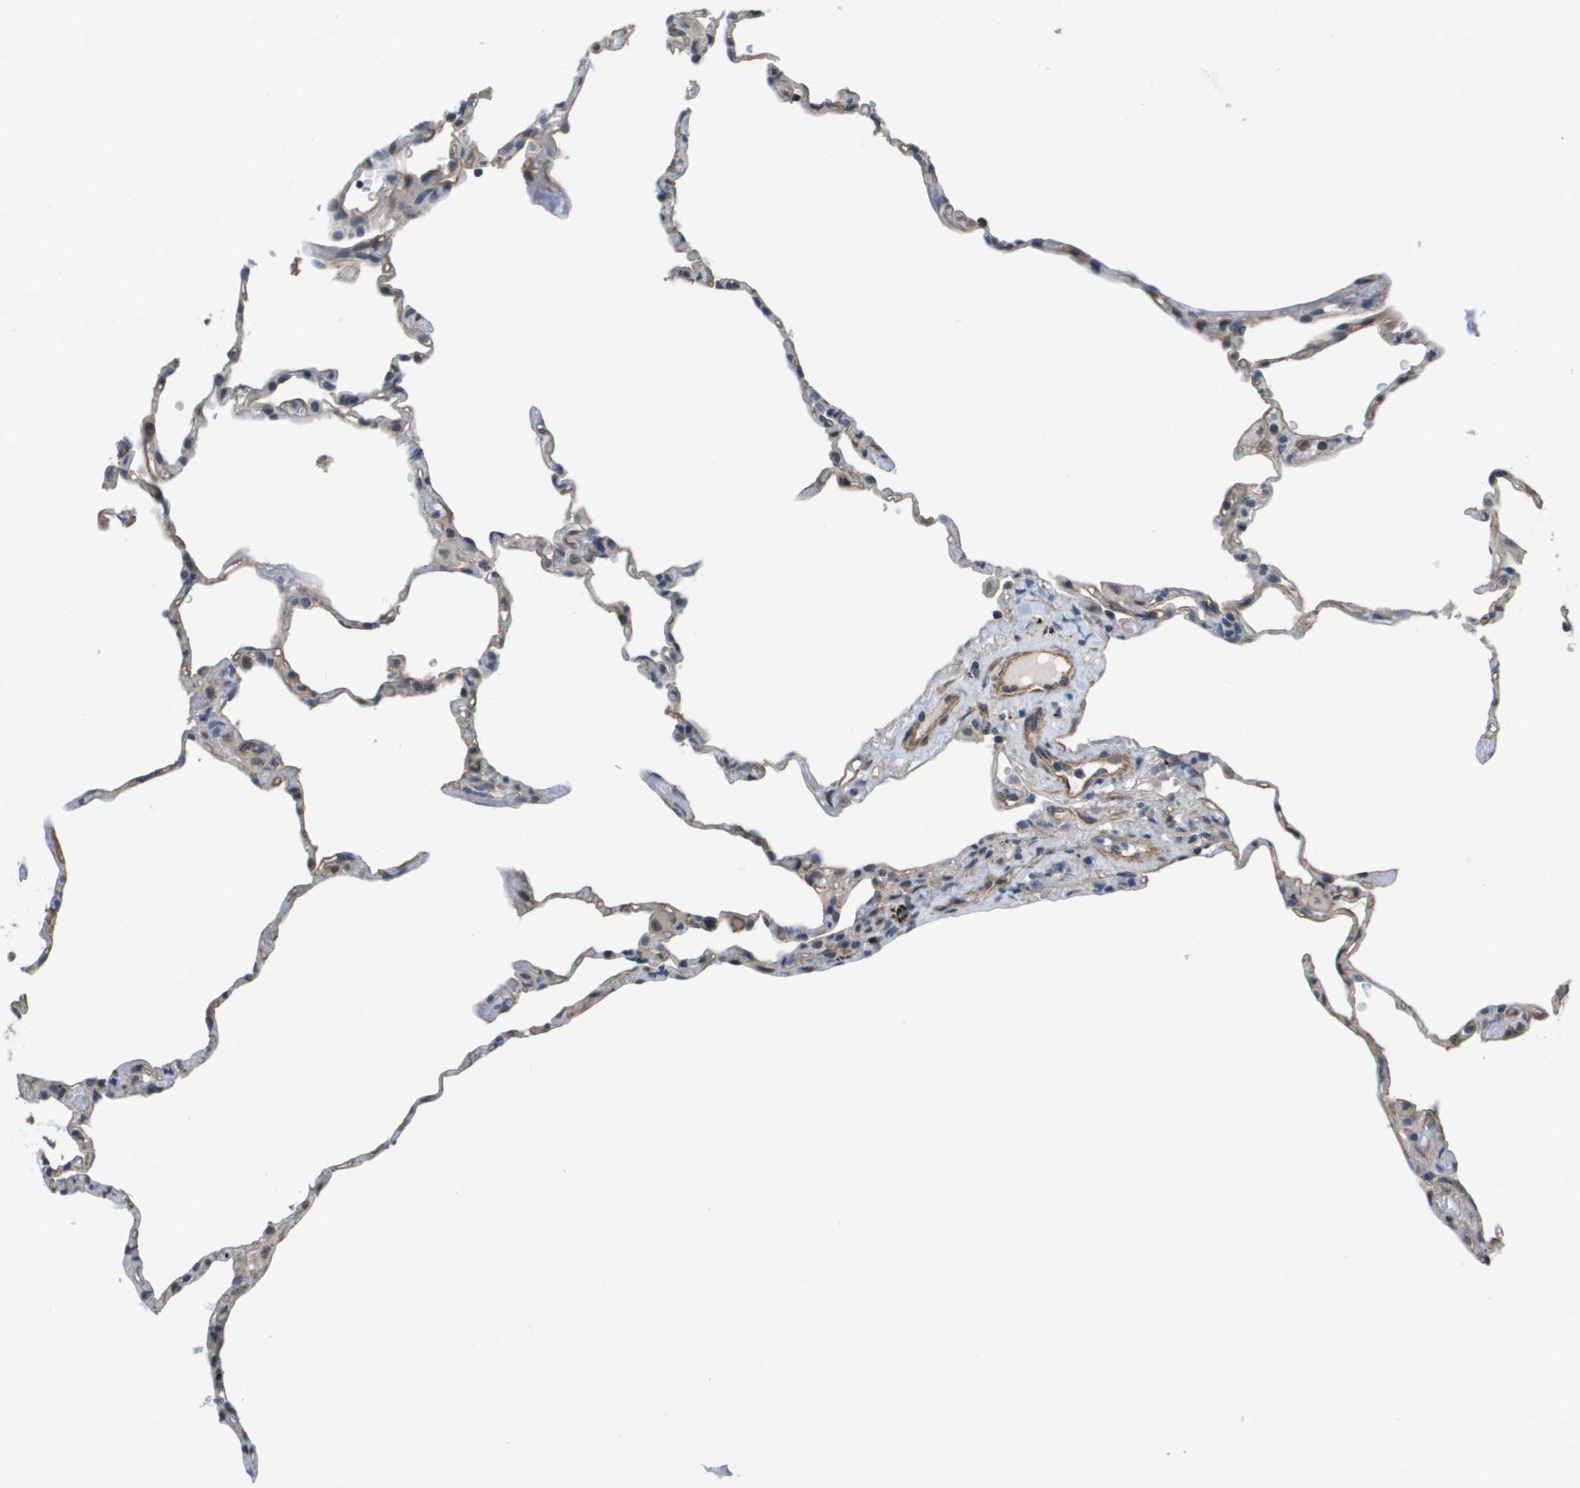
{"staining": {"intensity": "negative", "quantity": "none", "location": "none"}, "tissue": "lung", "cell_type": "Alveolar cells", "image_type": "normal", "snomed": [{"axis": "morphology", "description": "Normal tissue, NOS"}, {"axis": "topography", "description": "Lung"}], "caption": "Immunohistochemistry (IHC) image of unremarkable lung stained for a protein (brown), which reveals no expression in alveolar cells.", "gene": "RNF112", "patient": {"sex": "male", "age": 59}}